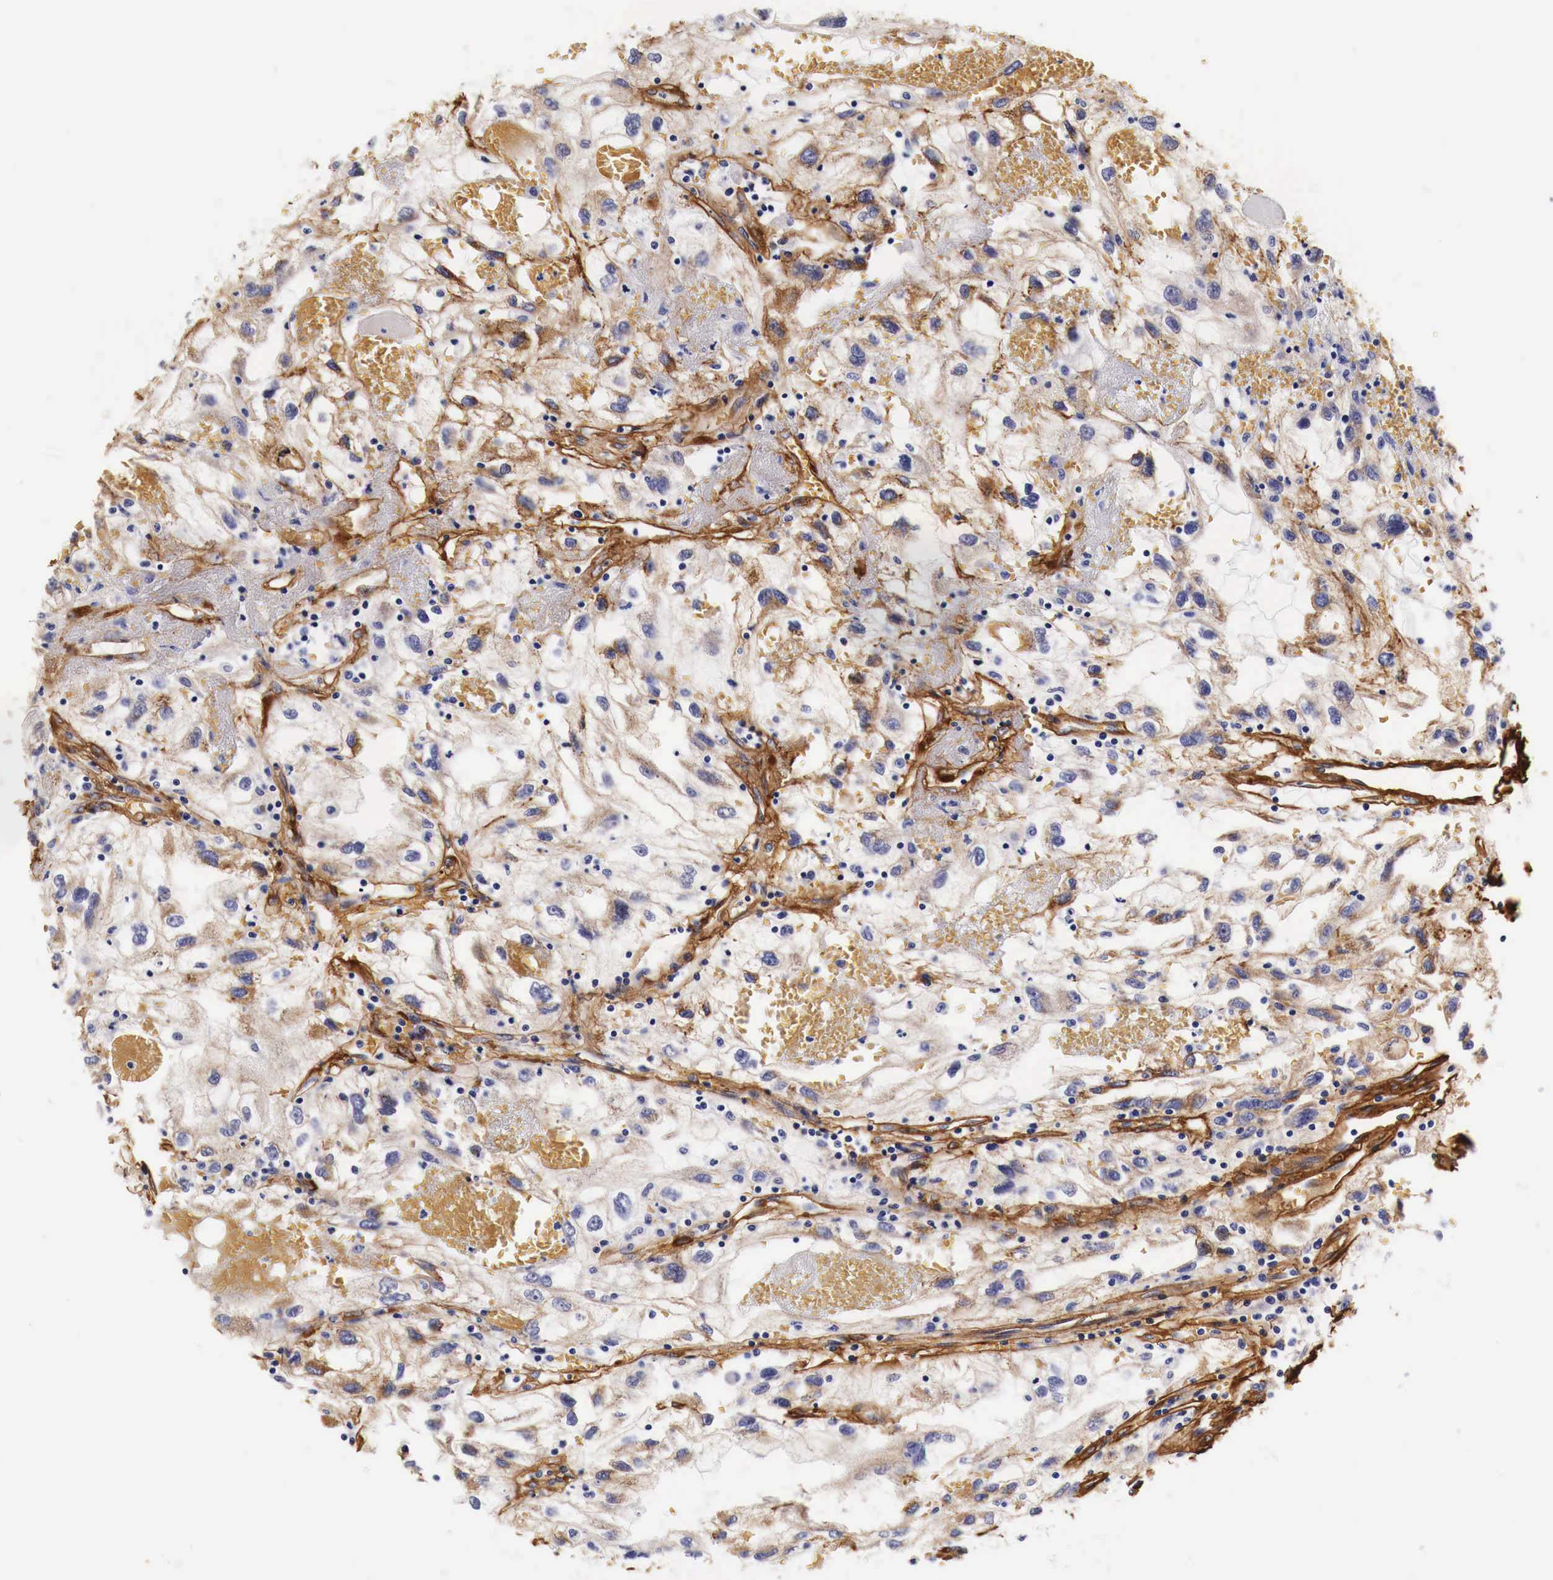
{"staining": {"intensity": "weak", "quantity": ">75%", "location": "cytoplasmic/membranous"}, "tissue": "renal cancer", "cell_type": "Tumor cells", "image_type": "cancer", "snomed": [{"axis": "morphology", "description": "Normal tissue, NOS"}, {"axis": "morphology", "description": "Adenocarcinoma, NOS"}, {"axis": "topography", "description": "Kidney"}], "caption": "Renal adenocarcinoma stained with a protein marker exhibits weak staining in tumor cells.", "gene": "LAMB2", "patient": {"sex": "male", "age": 71}}